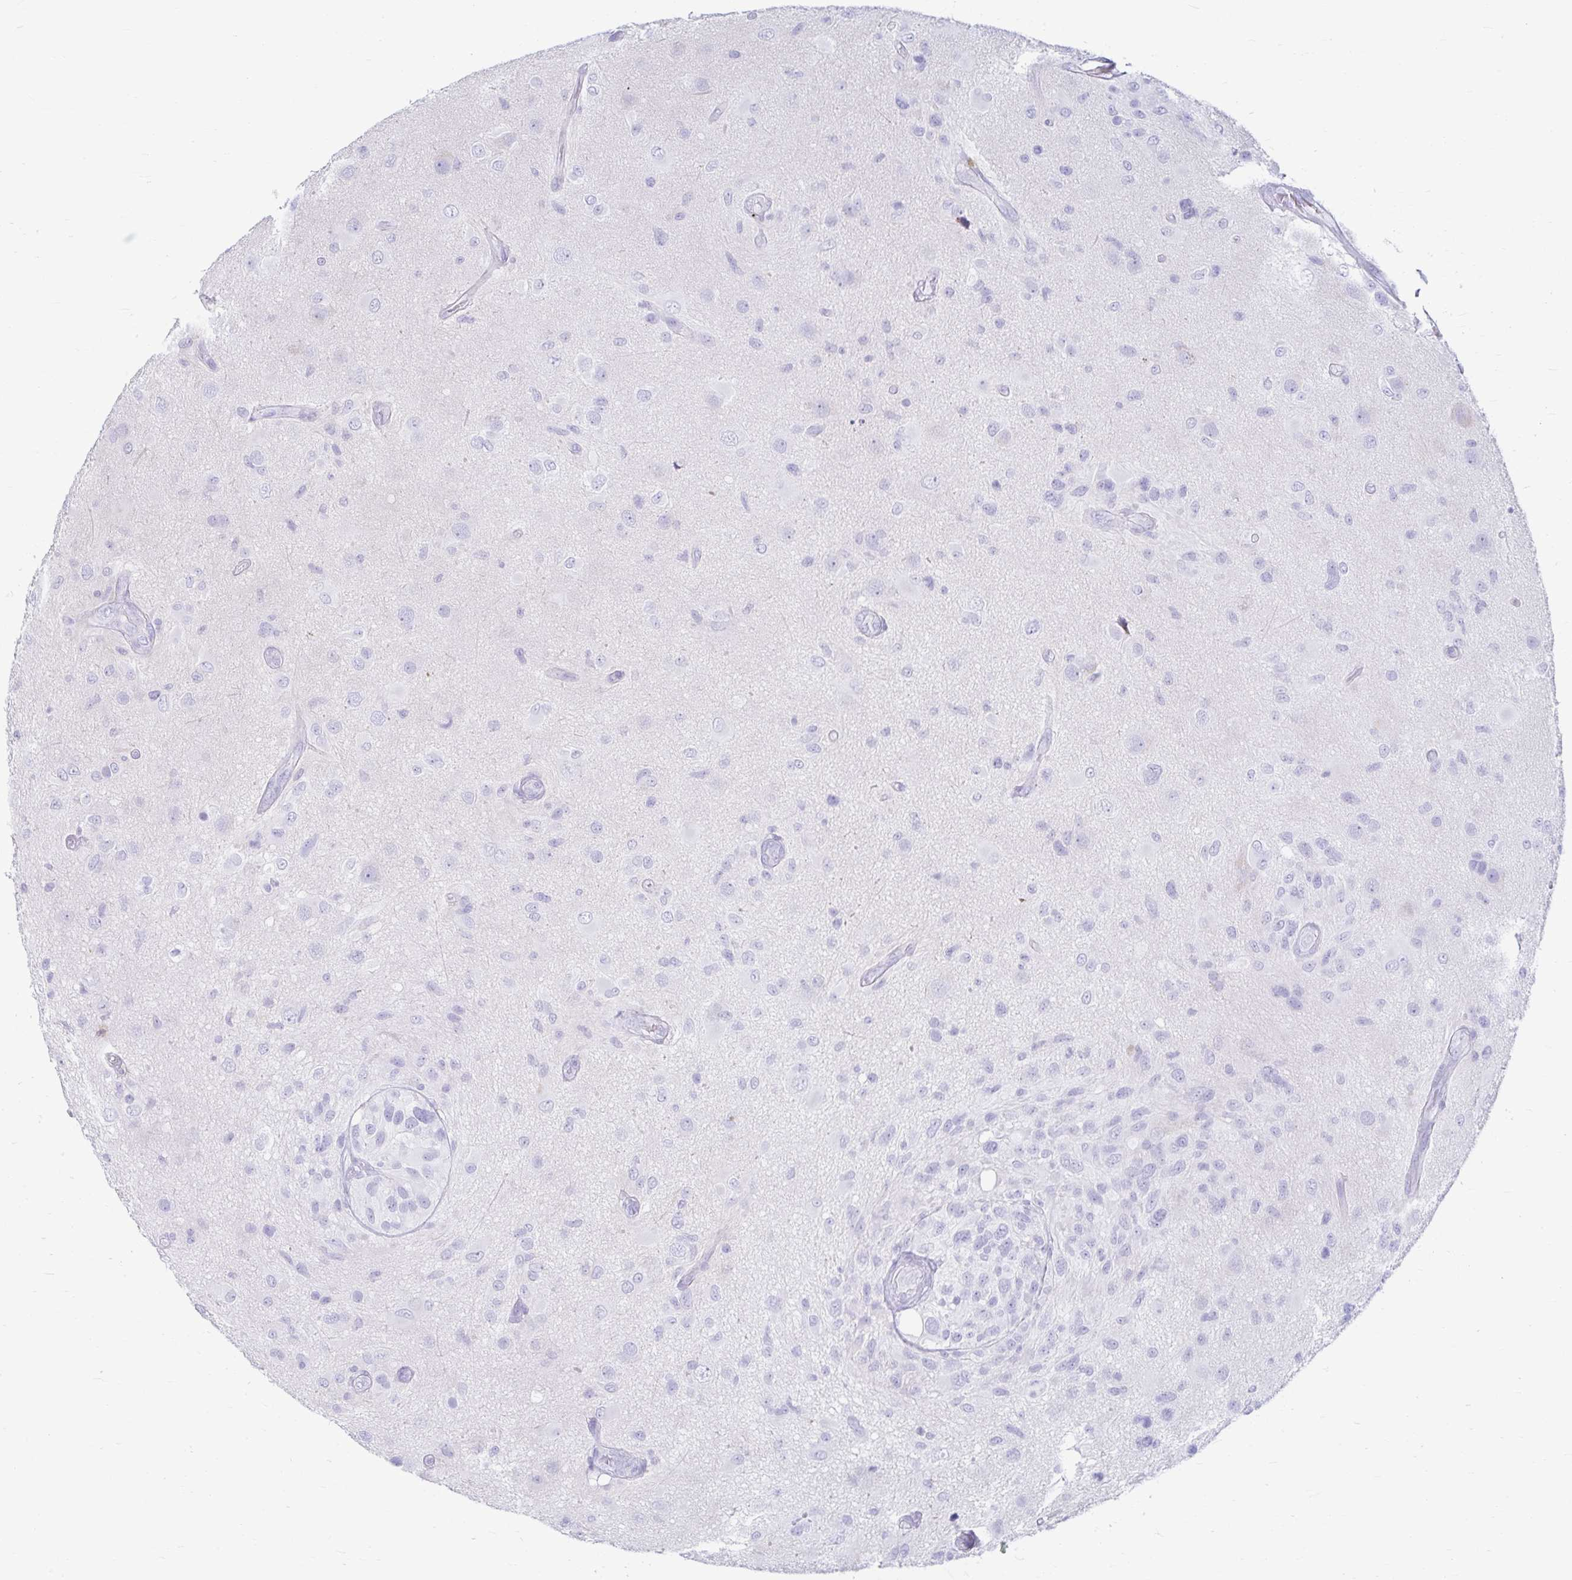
{"staining": {"intensity": "negative", "quantity": "none", "location": "none"}, "tissue": "glioma", "cell_type": "Tumor cells", "image_type": "cancer", "snomed": [{"axis": "morphology", "description": "Glioma, malignant, High grade"}, {"axis": "topography", "description": "Brain"}], "caption": "Tumor cells are negative for protein expression in human glioma.", "gene": "ERICH6", "patient": {"sex": "male", "age": 53}}